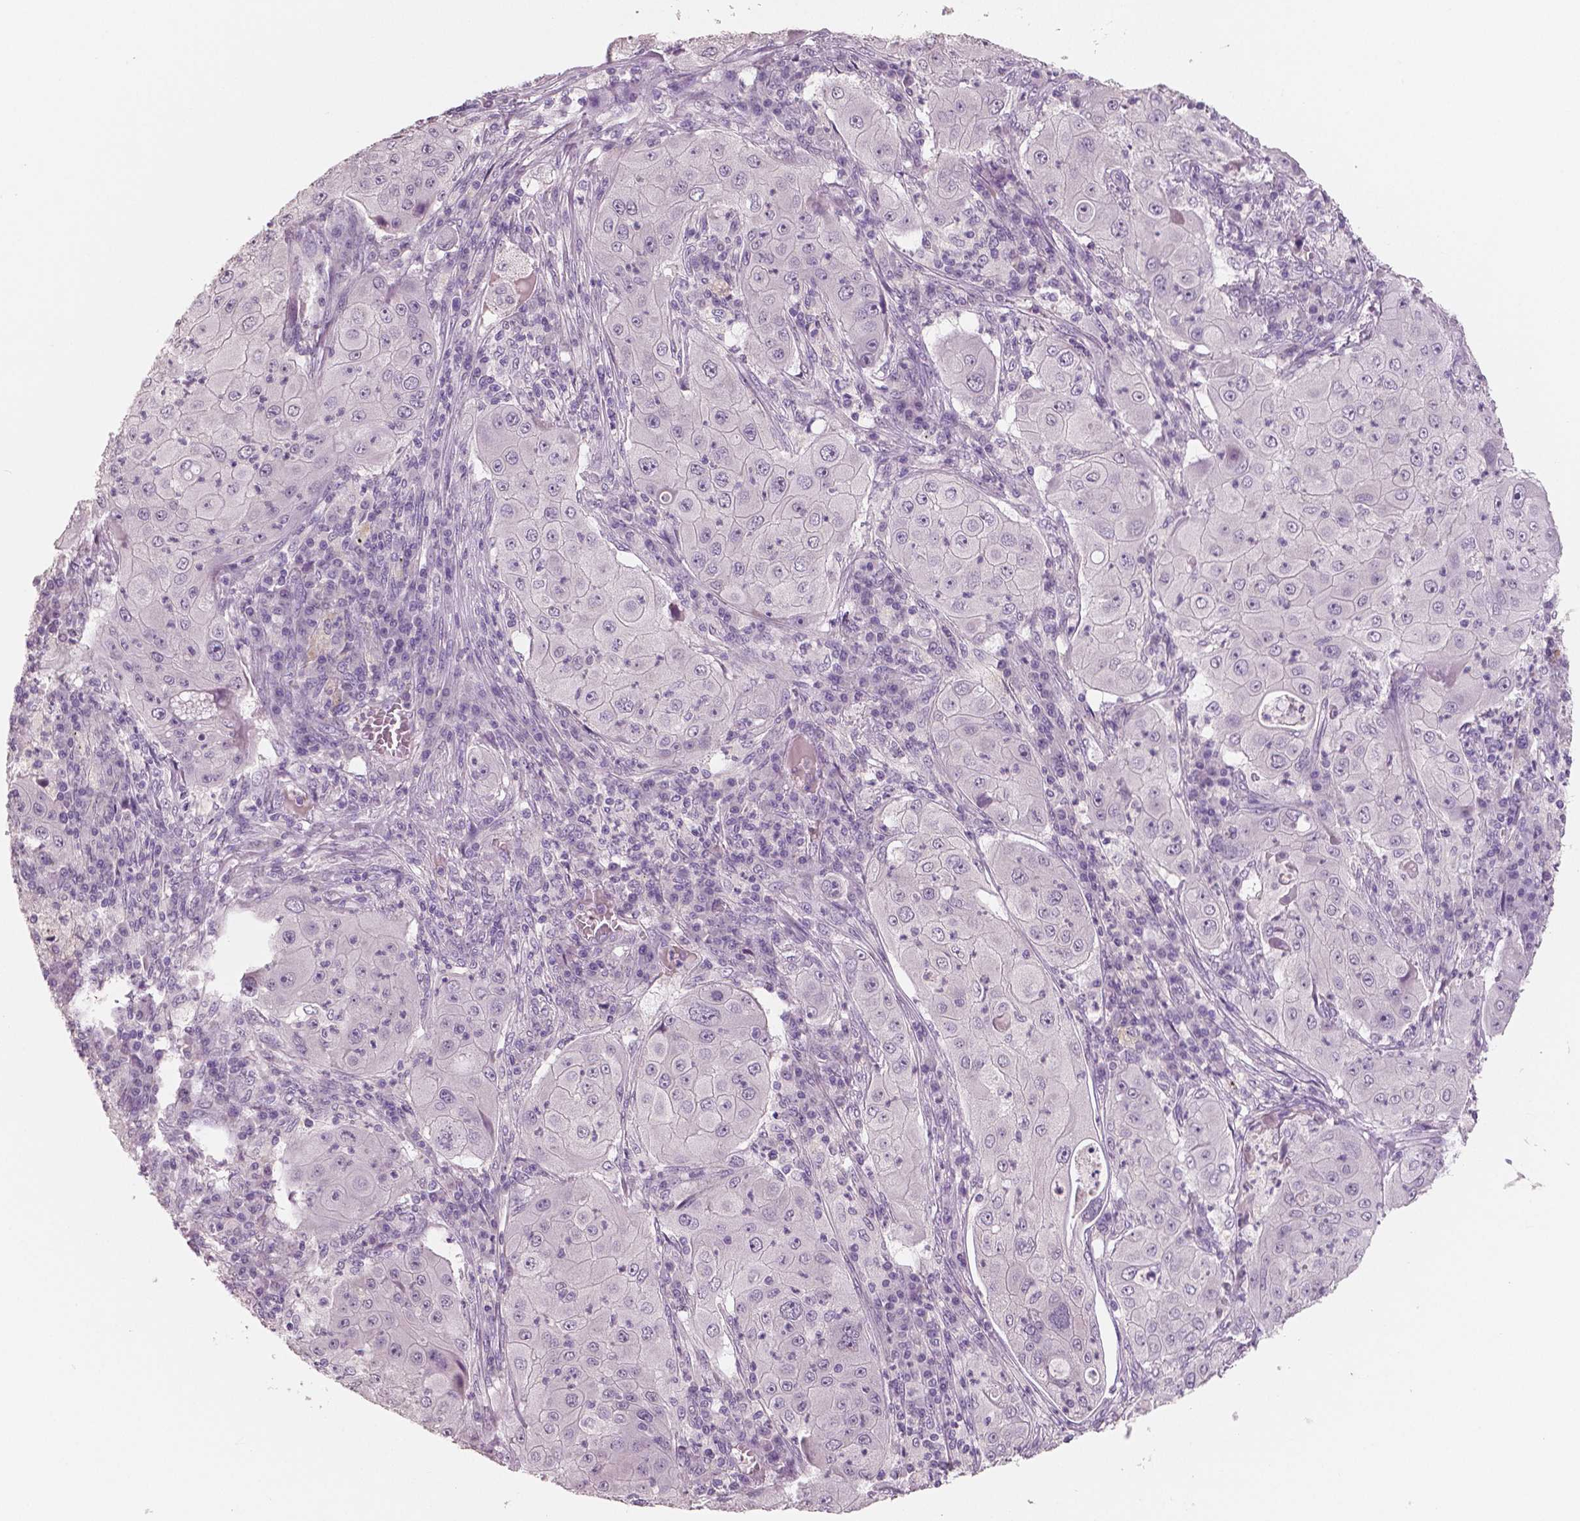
{"staining": {"intensity": "negative", "quantity": "none", "location": "none"}, "tissue": "lung cancer", "cell_type": "Tumor cells", "image_type": "cancer", "snomed": [{"axis": "morphology", "description": "Squamous cell carcinoma, NOS"}, {"axis": "topography", "description": "Lung"}], "caption": "Tumor cells are negative for protein expression in human lung squamous cell carcinoma.", "gene": "NECAB1", "patient": {"sex": "female", "age": 59}}